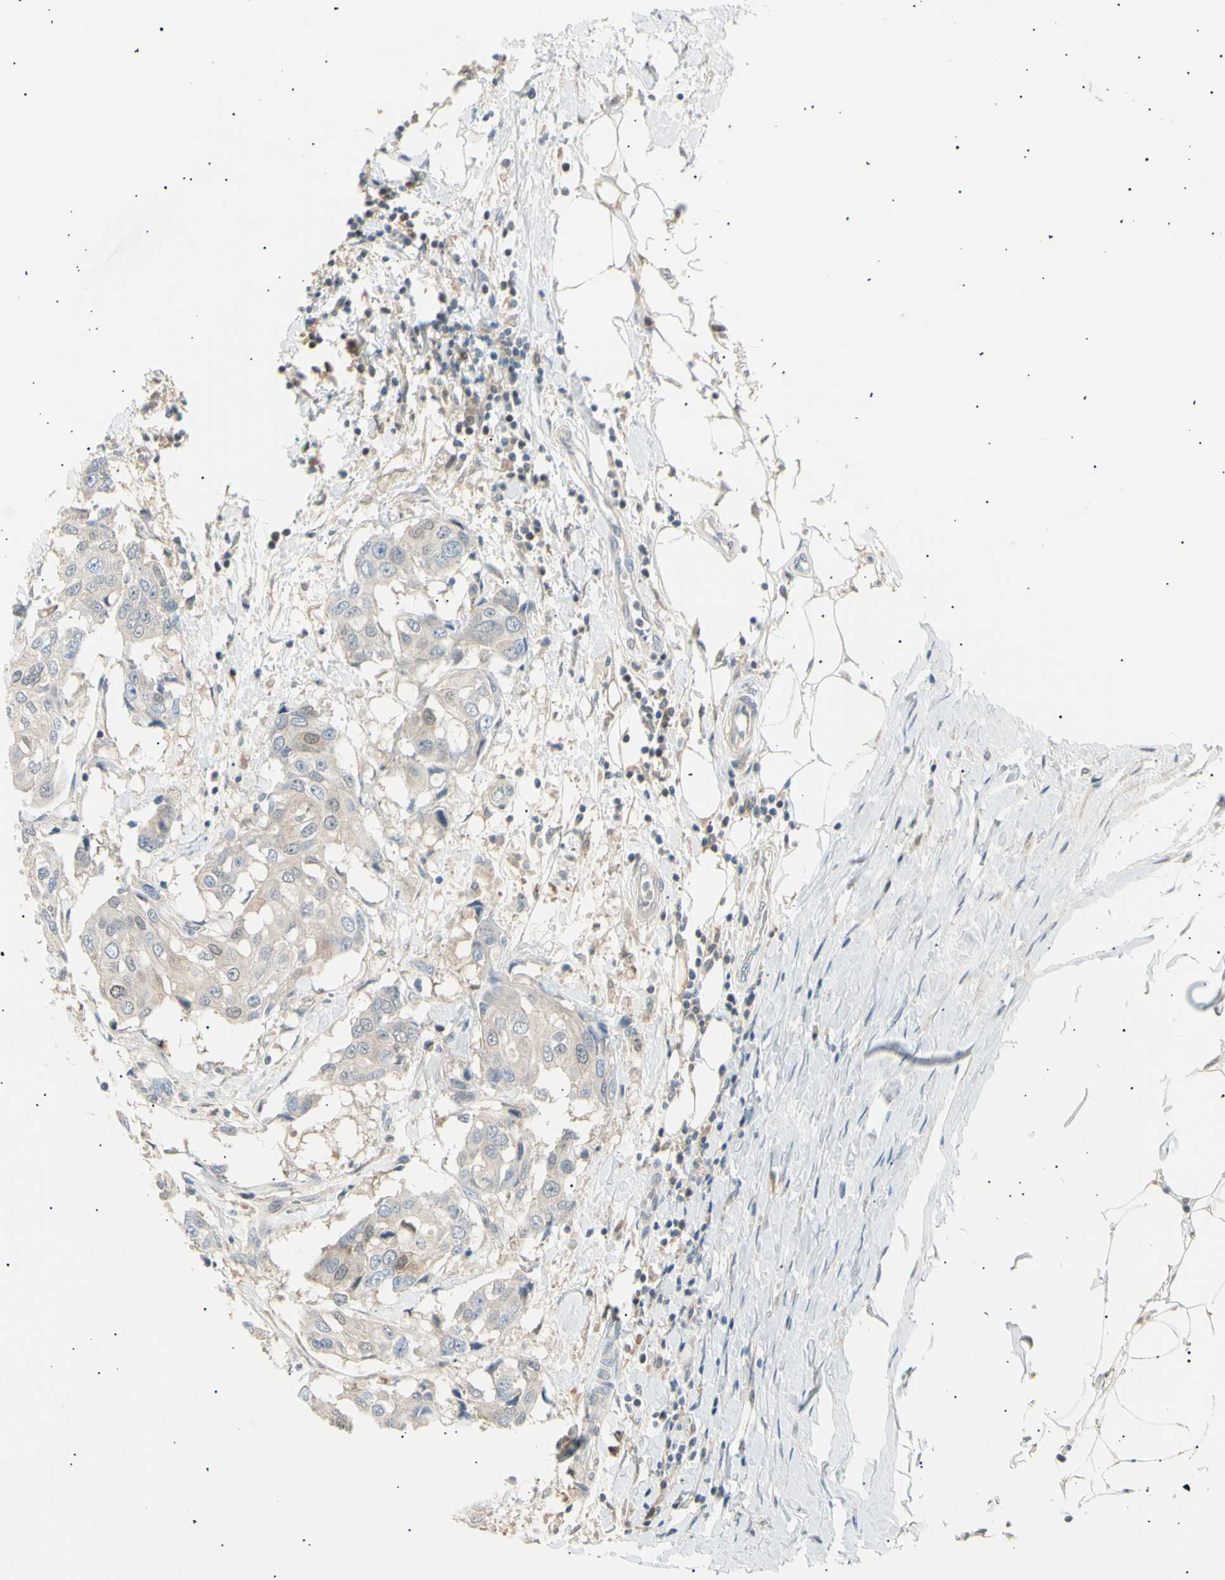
{"staining": {"intensity": "weak", "quantity": ">75%", "location": "cytoplasmic/membranous"}, "tissue": "breast cancer", "cell_type": "Tumor cells", "image_type": "cancer", "snomed": [{"axis": "morphology", "description": "Duct carcinoma"}, {"axis": "topography", "description": "Breast"}], "caption": "Immunohistochemistry image of neoplastic tissue: human invasive ductal carcinoma (breast) stained using immunohistochemistry demonstrates low levels of weak protein expression localized specifically in the cytoplasmic/membranous of tumor cells, appearing as a cytoplasmic/membranous brown color.", "gene": "LHPP", "patient": {"sex": "female", "age": 27}}